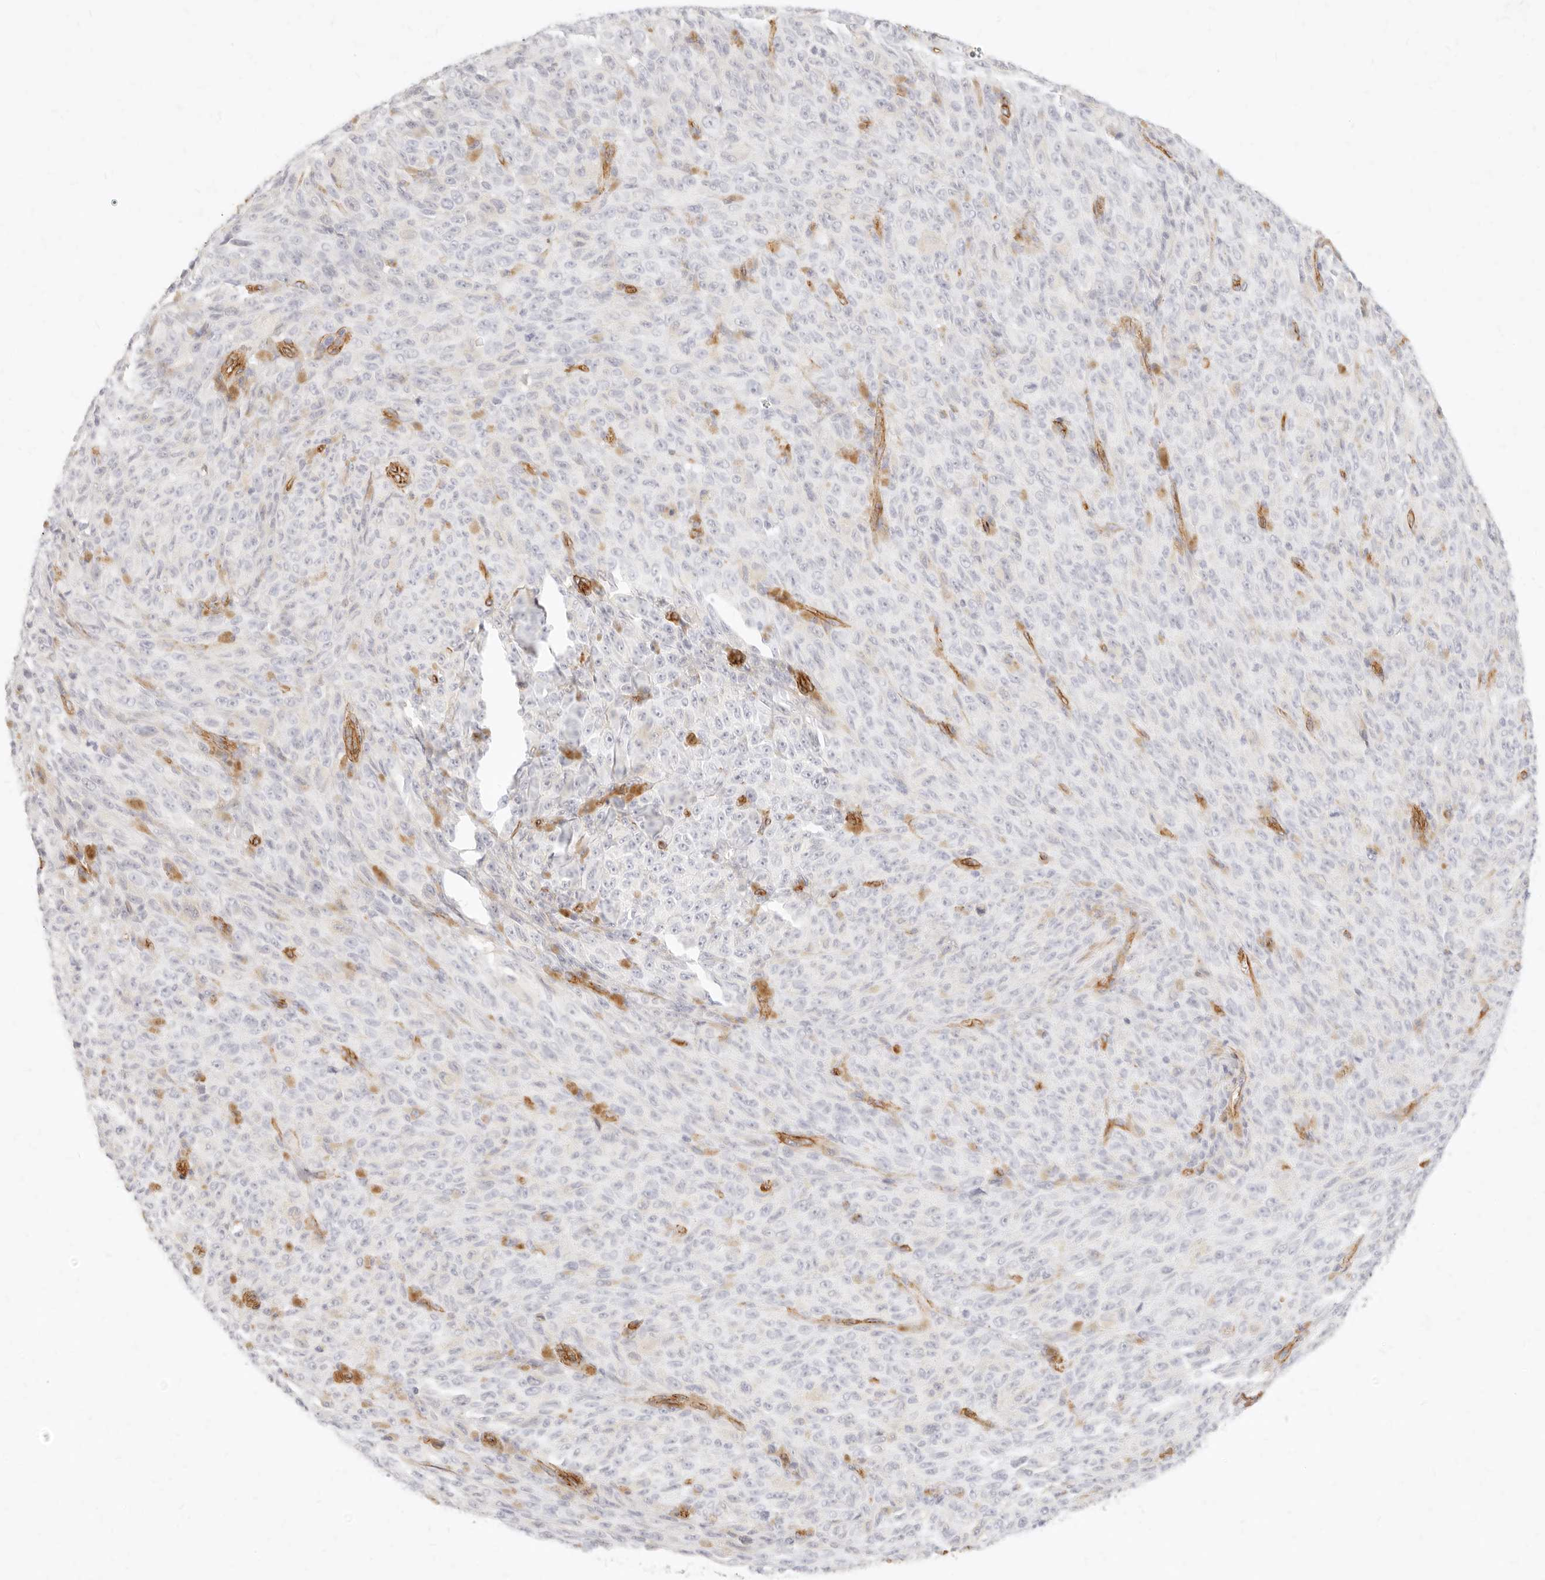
{"staining": {"intensity": "negative", "quantity": "none", "location": "none"}, "tissue": "melanoma", "cell_type": "Tumor cells", "image_type": "cancer", "snomed": [{"axis": "morphology", "description": "Malignant melanoma, NOS"}, {"axis": "topography", "description": "Skin"}], "caption": "A photomicrograph of melanoma stained for a protein reveals no brown staining in tumor cells. Brightfield microscopy of immunohistochemistry stained with DAB (3,3'-diaminobenzidine) (brown) and hematoxylin (blue), captured at high magnification.", "gene": "NUS1", "patient": {"sex": "female", "age": 82}}